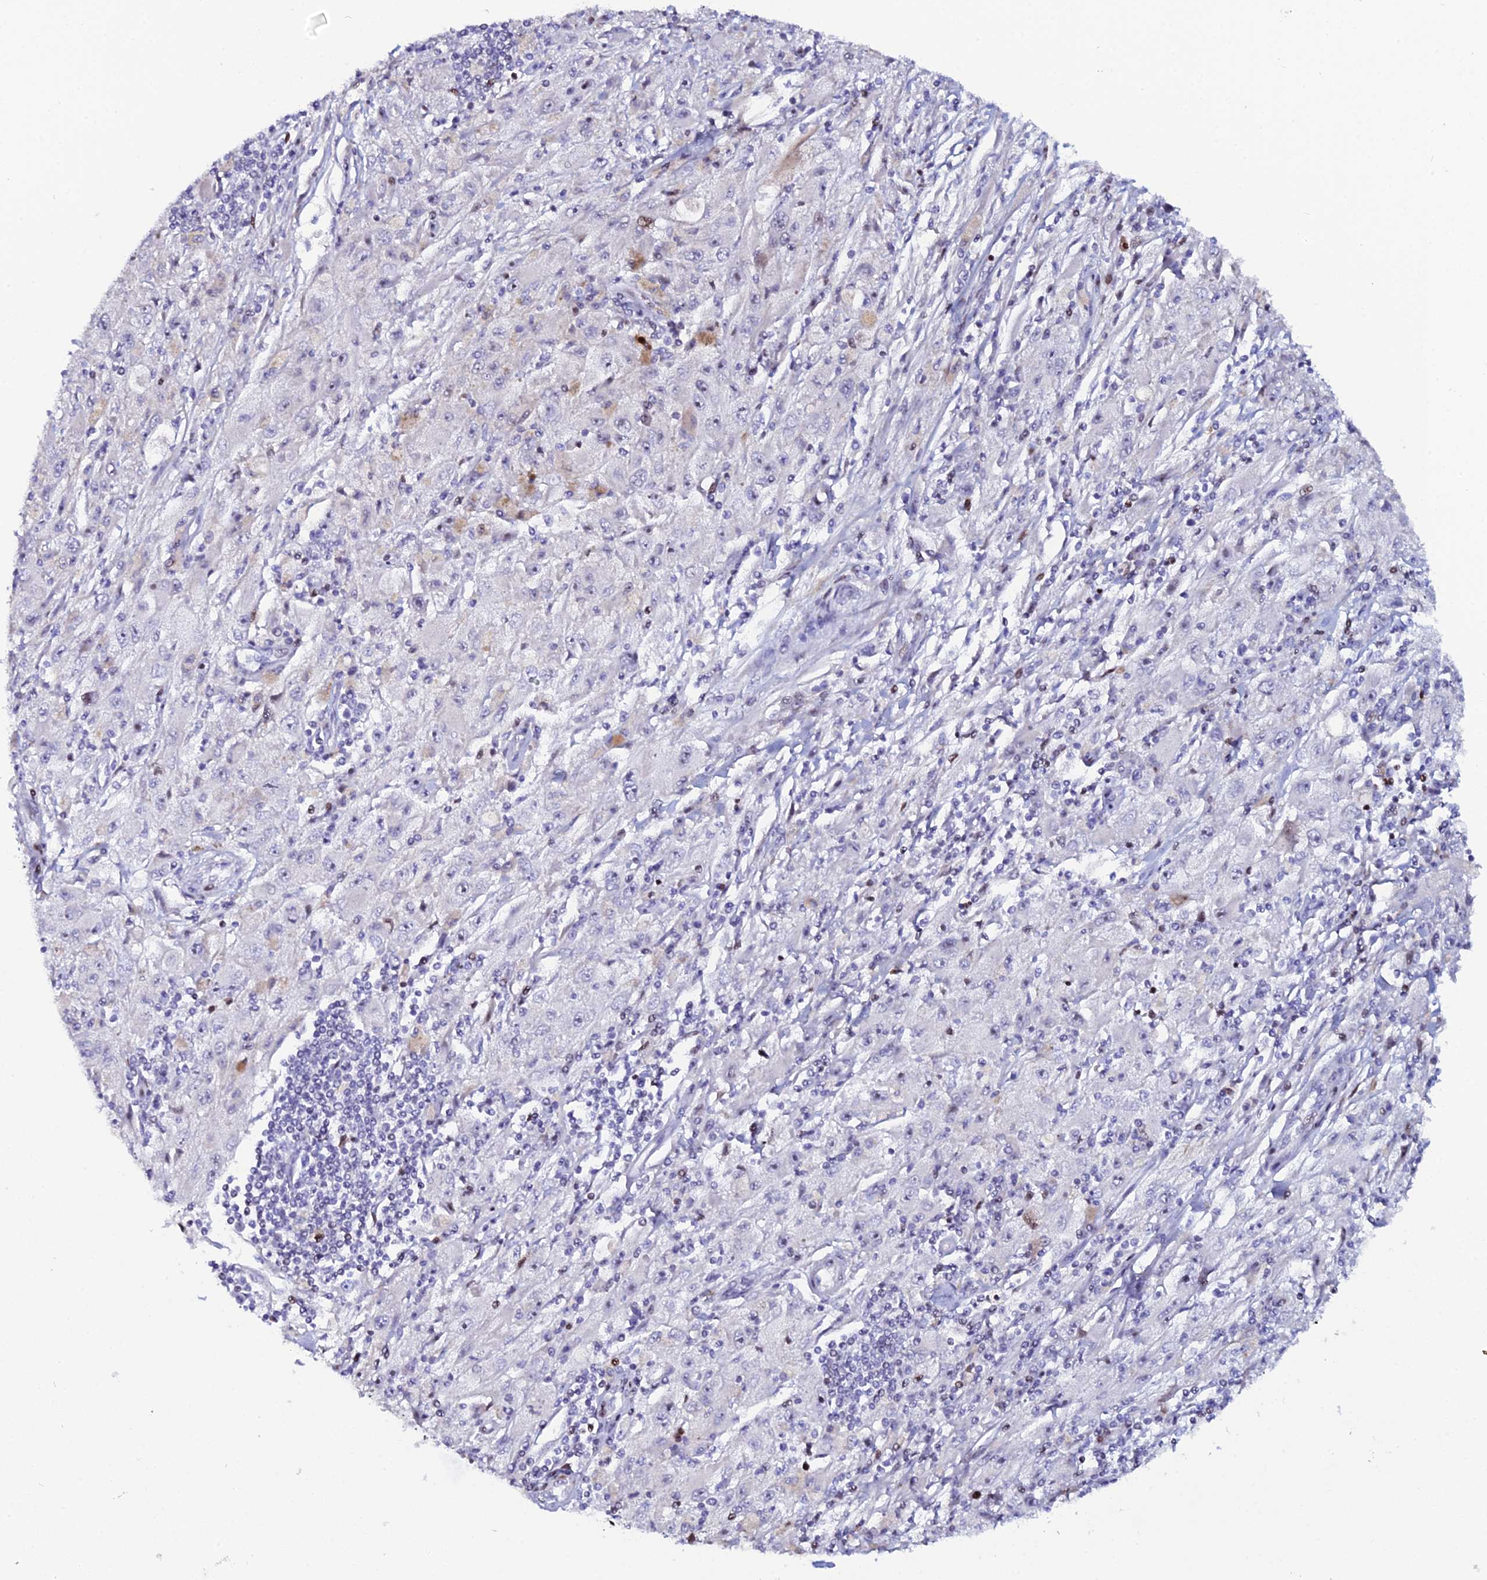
{"staining": {"intensity": "moderate", "quantity": "<25%", "location": "nuclear"}, "tissue": "melanoma", "cell_type": "Tumor cells", "image_type": "cancer", "snomed": [{"axis": "morphology", "description": "Malignant melanoma, Metastatic site"}, {"axis": "topography", "description": "Skin"}], "caption": "Immunohistochemical staining of malignant melanoma (metastatic site) exhibits low levels of moderate nuclear expression in approximately <25% of tumor cells.", "gene": "MYNN", "patient": {"sex": "male", "age": 53}}